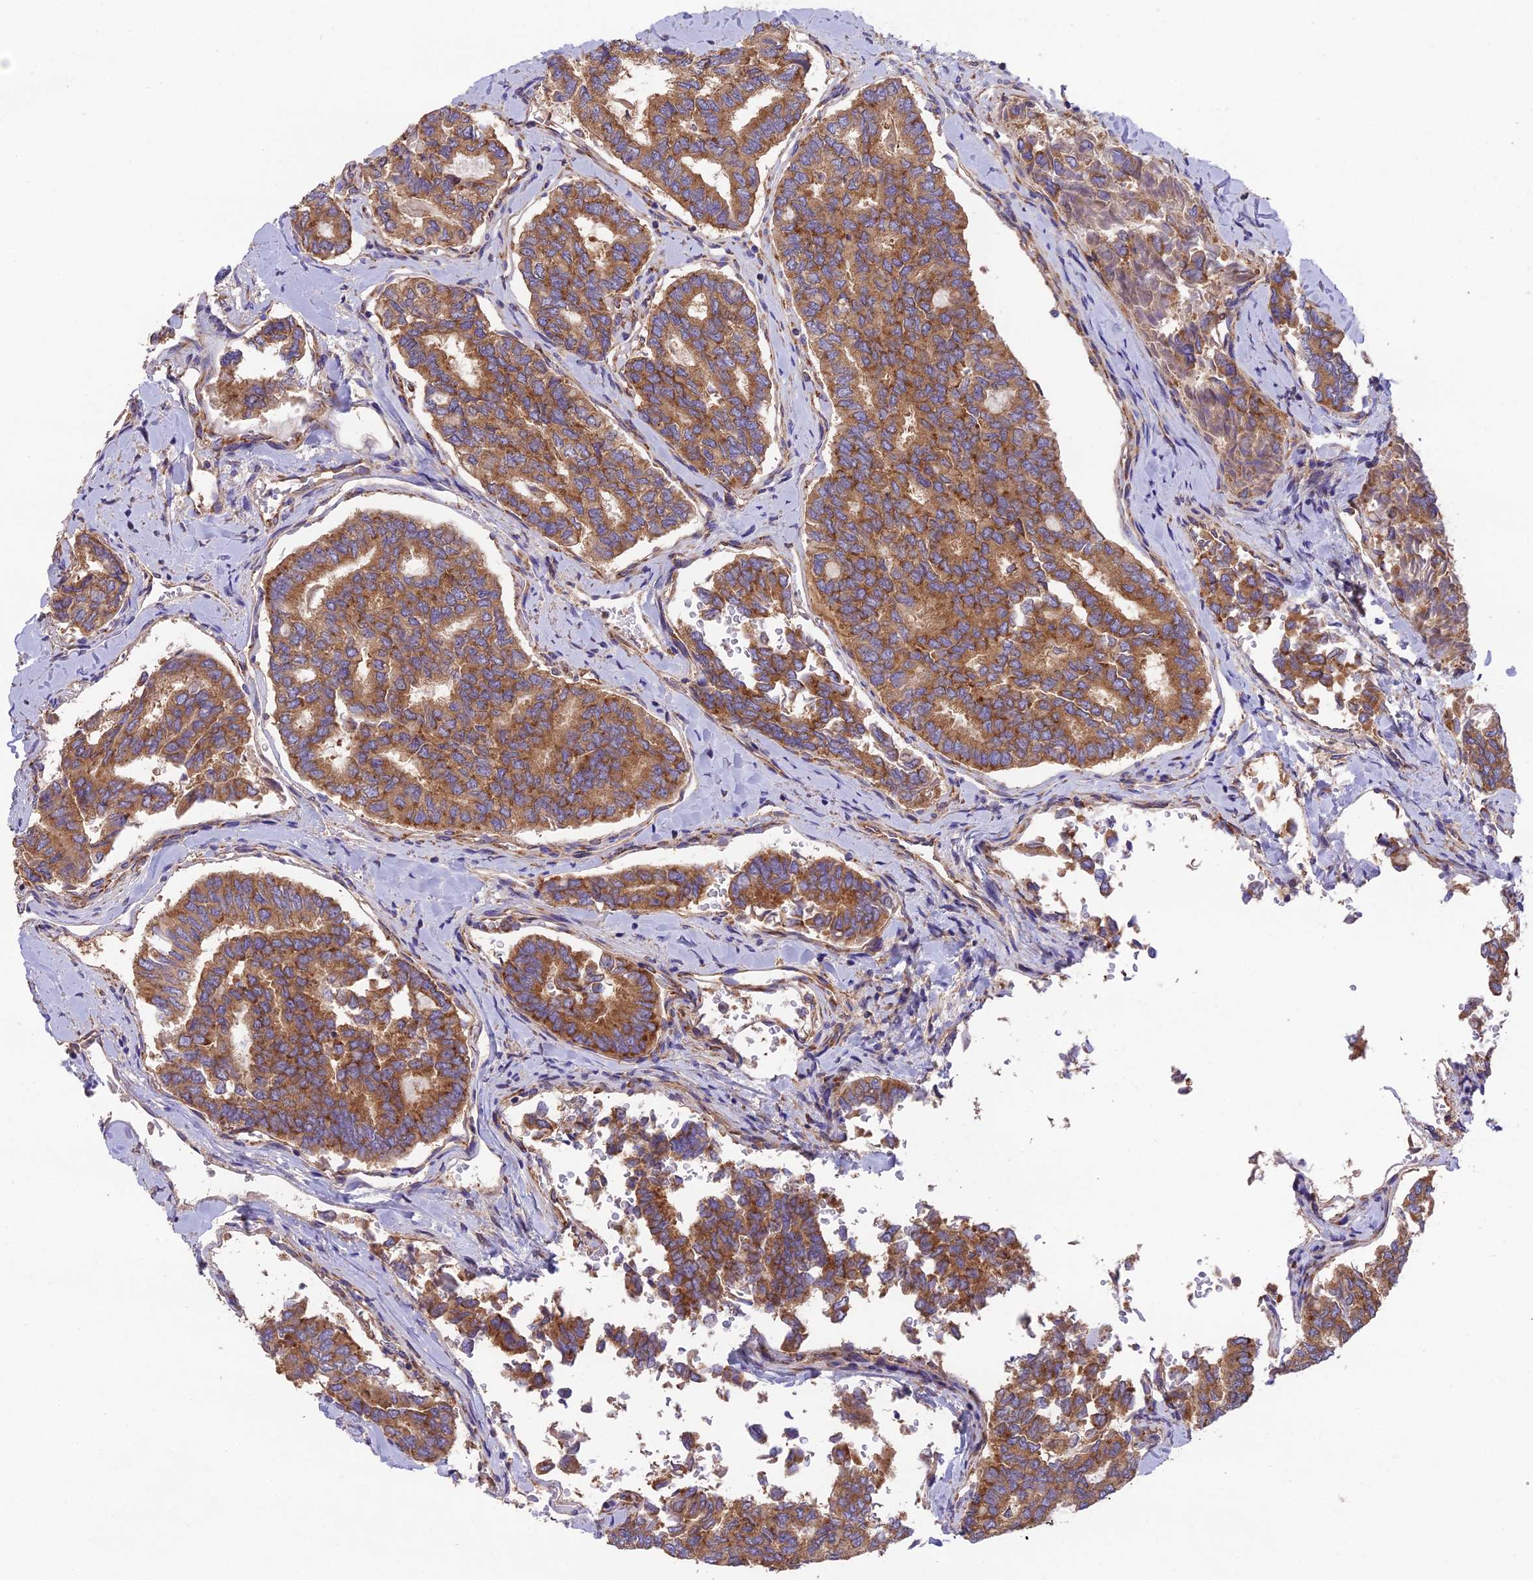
{"staining": {"intensity": "strong", "quantity": ">75%", "location": "cytoplasmic/membranous"}, "tissue": "thyroid cancer", "cell_type": "Tumor cells", "image_type": "cancer", "snomed": [{"axis": "morphology", "description": "Papillary adenocarcinoma, NOS"}, {"axis": "topography", "description": "Thyroid gland"}], "caption": "Human papillary adenocarcinoma (thyroid) stained with a brown dye demonstrates strong cytoplasmic/membranous positive expression in approximately >75% of tumor cells.", "gene": "BLOC1S4", "patient": {"sex": "female", "age": 35}}